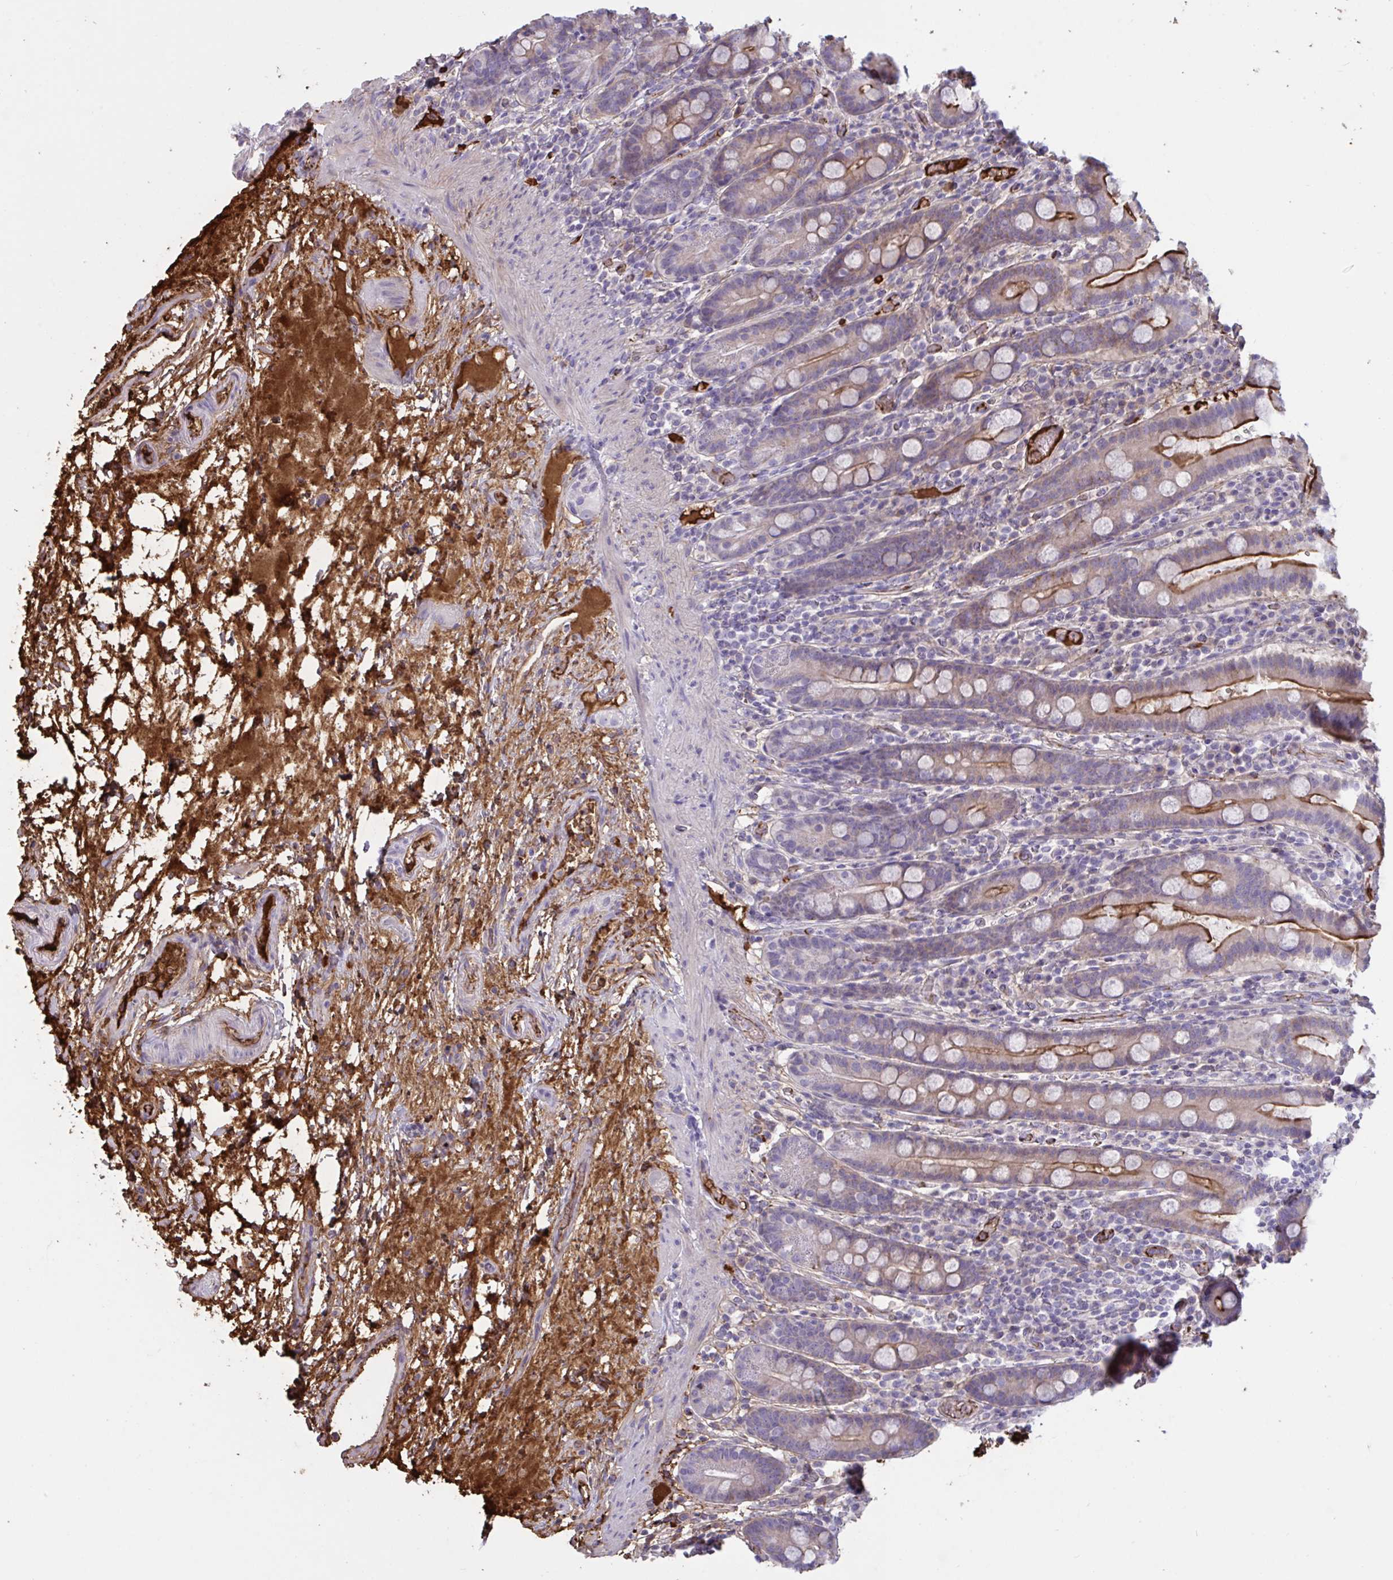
{"staining": {"intensity": "strong", "quantity": "<25%", "location": "cytoplasmic/membranous"}, "tissue": "small intestine", "cell_type": "Glandular cells", "image_type": "normal", "snomed": [{"axis": "morphology", "description": "Normal tissue, NOS"}, {"axis": "topography", "description": "Small intestine"}], "caption": "DAB immunohistochemical staining of unremarkable human small intestine shows strong cytoplasmic/membranous protein expression in about <25% of glandular cells.", "gene": "IL1R1", "patient": {"sex": "male", "age": 26}}